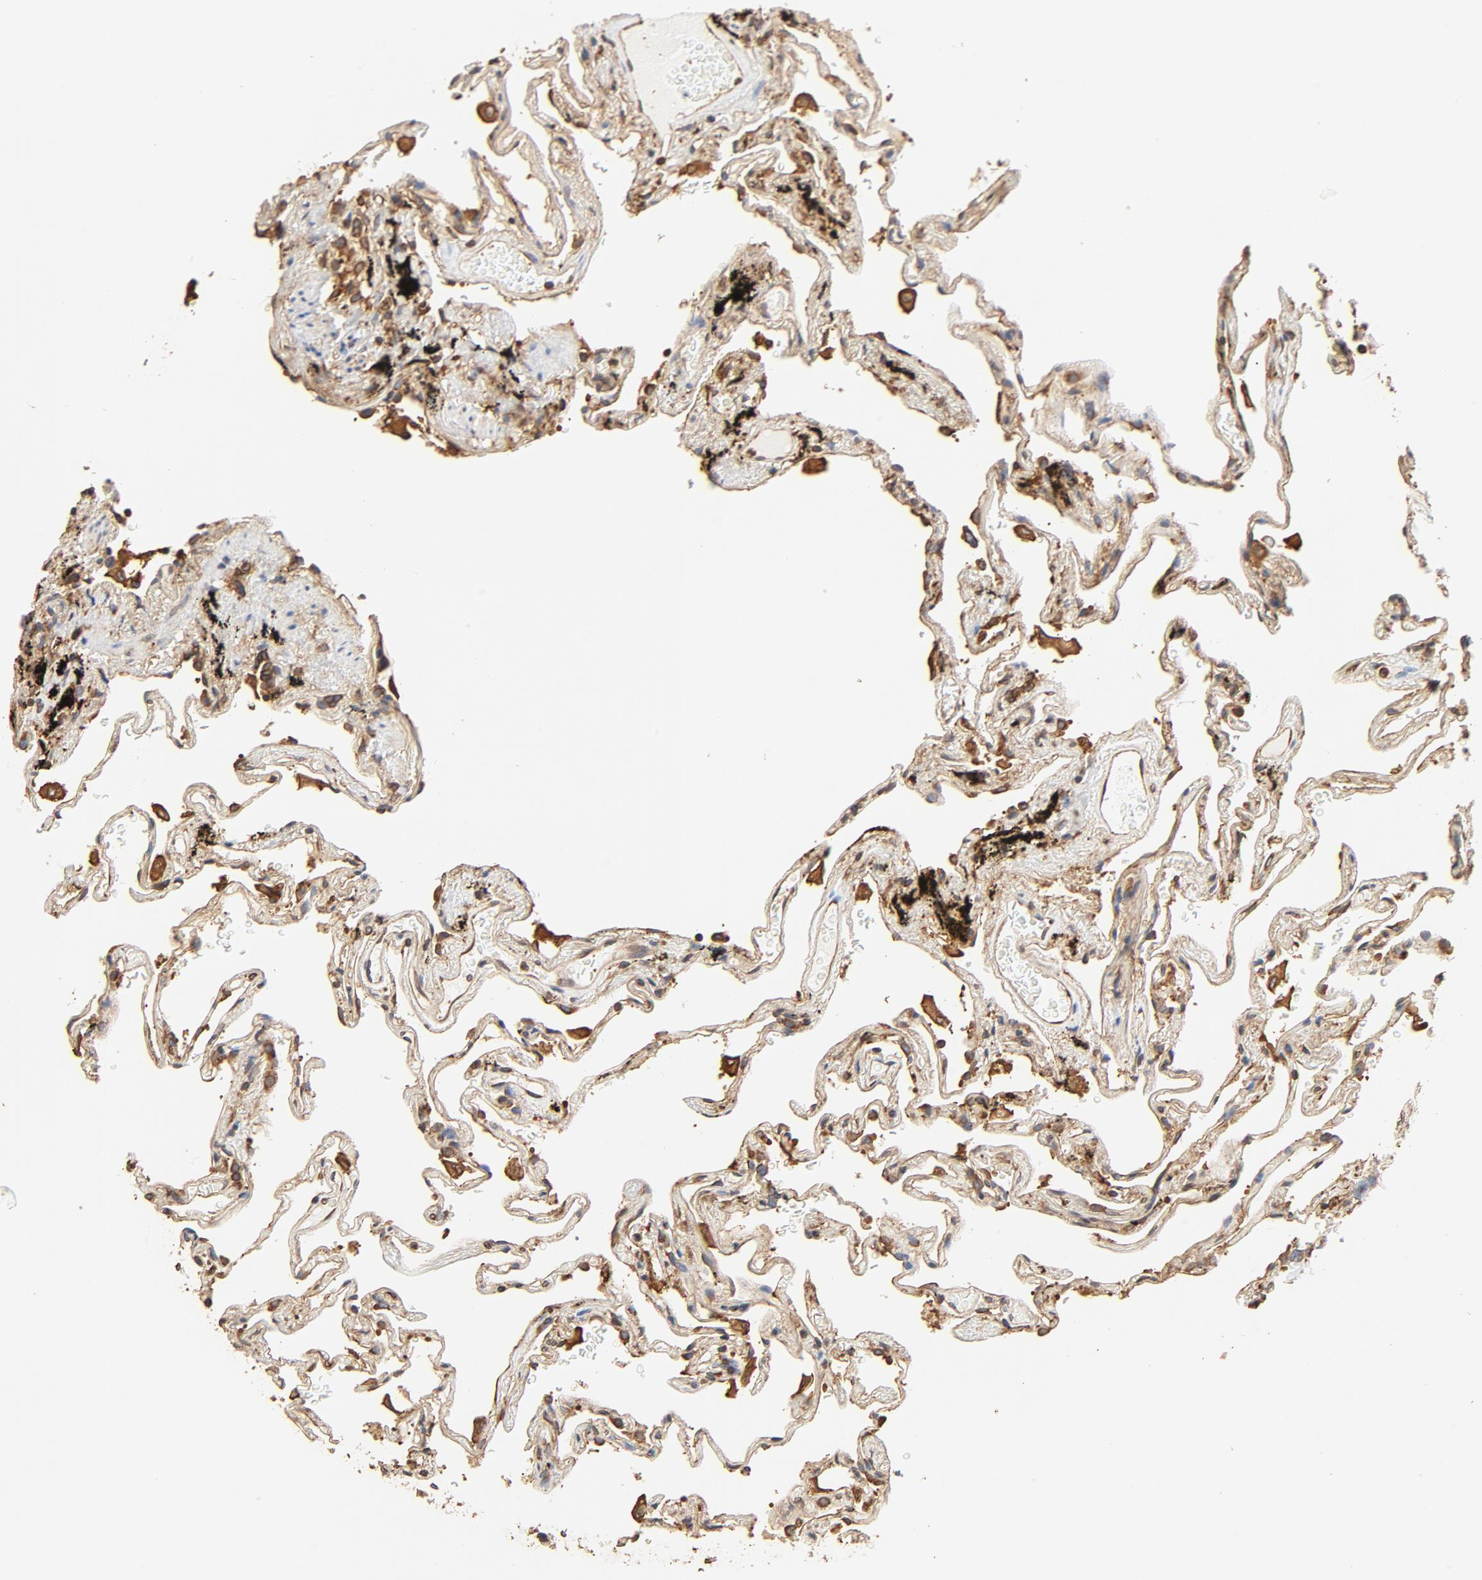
{"staining": {"intensity": "moderate", "quantity": ">75%", "location": "cytoplasmic/membranous"}, "tissue": "lung", "cell_type": "Alveolar cells", "image_type": "normal", "snomed": [{"axis": "morphology", "description": "Normal tissue, NOS"}, {"axis": "morphology", "description": "Inflammation, NOS"}, {"axis": "topography", "description": "Lung"}], "caption": "Unremarkable lung displays moderate cytoplasmic/membranous positivity in approximately >75% of alveolar cells.", "gene": "BCAP31", "patient": {"sex": "male", "age": 69}}